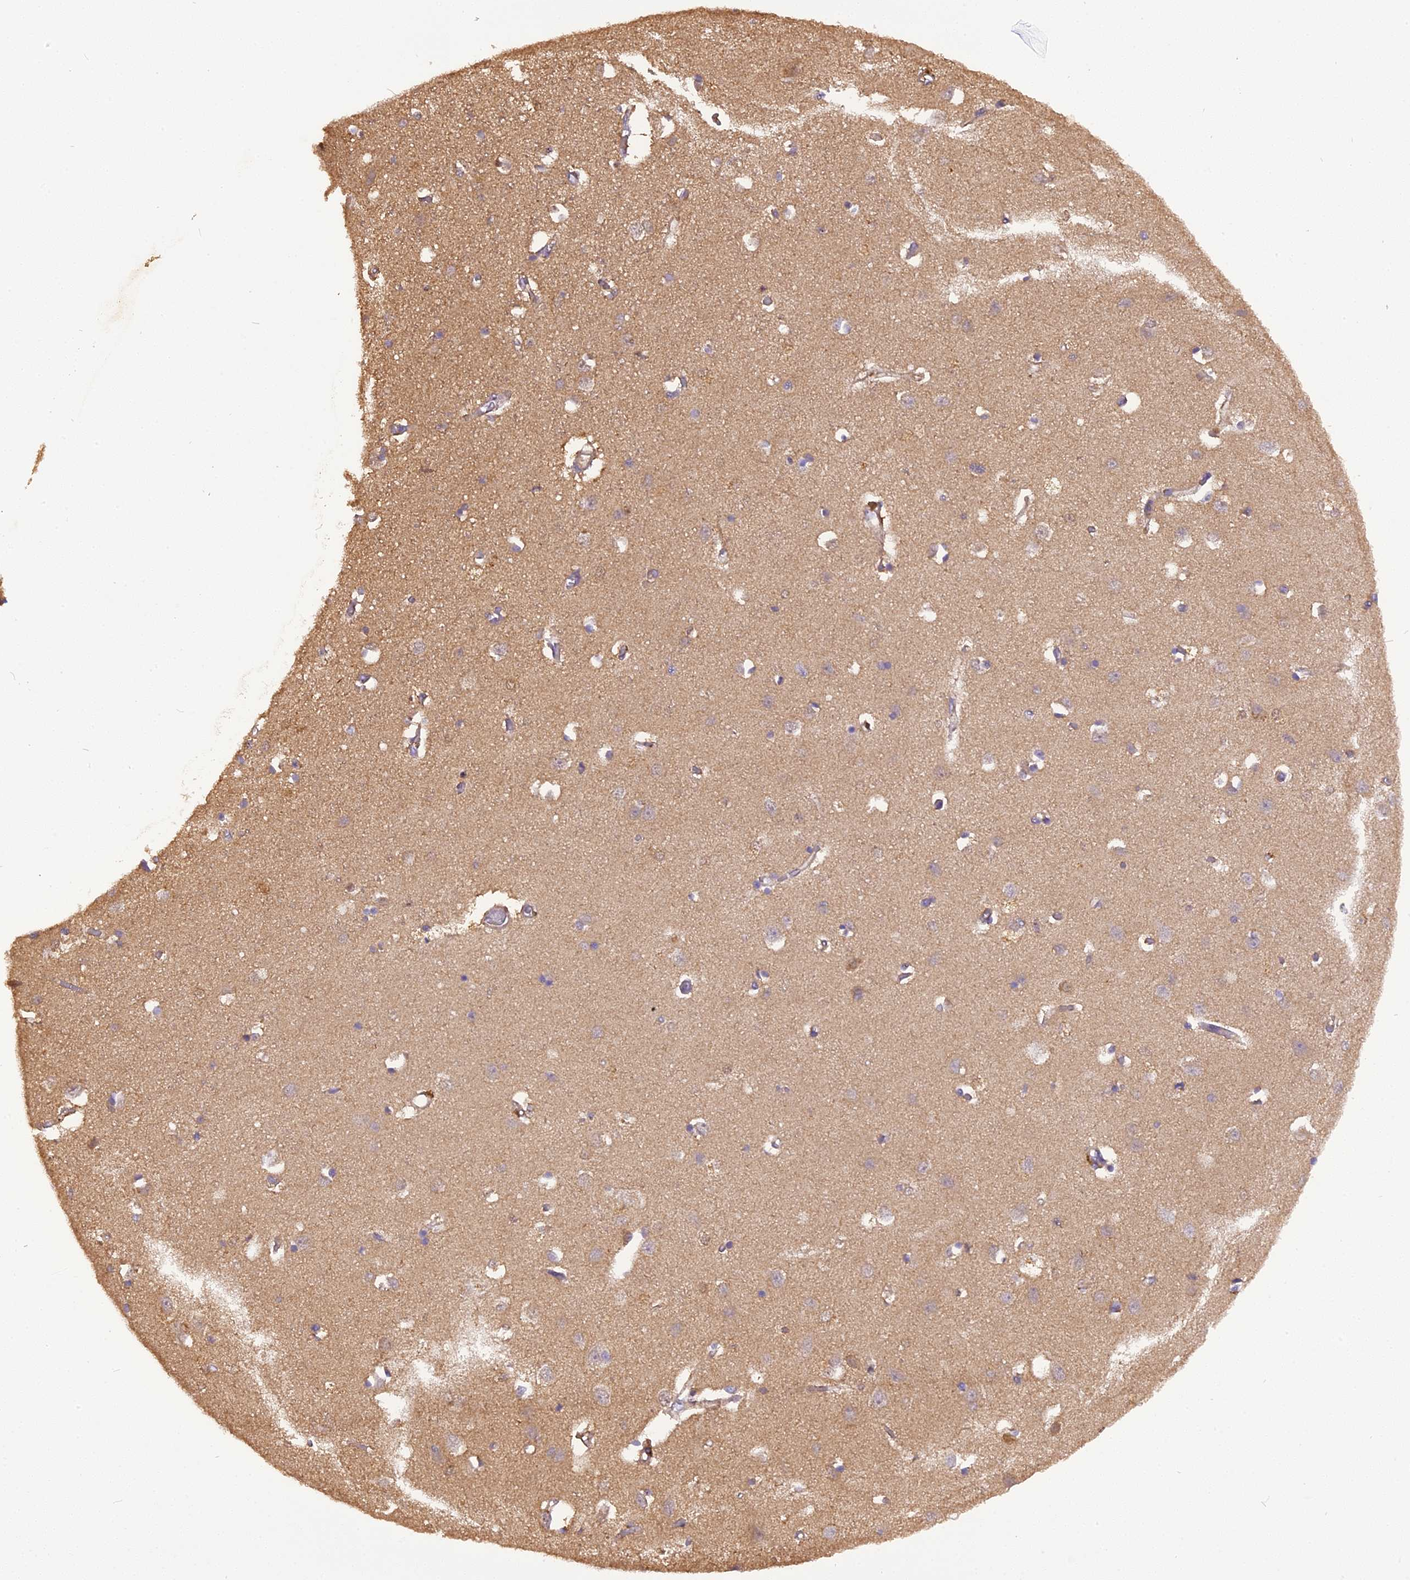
{"staining": {"intensity": "negative", "quantity": "none", "location": "none"}, "tissue": "cerebral cortex", "cell_type": "Endothelial cells", "image_type": "normal", "snomed": [{"axis": "morphology", "description": "Normal tissue, NOS"}, {"axis": "topography", "description": "Cerebral cortex"}], "caption": "High power microscopy micrograph of an immunohistochemistry micrograph of unremarkable cerebral cortex, revealing no significant staining in endothelial cells.", "gene": "STOML1", "patient": {"sex": "female", "age": 64}}